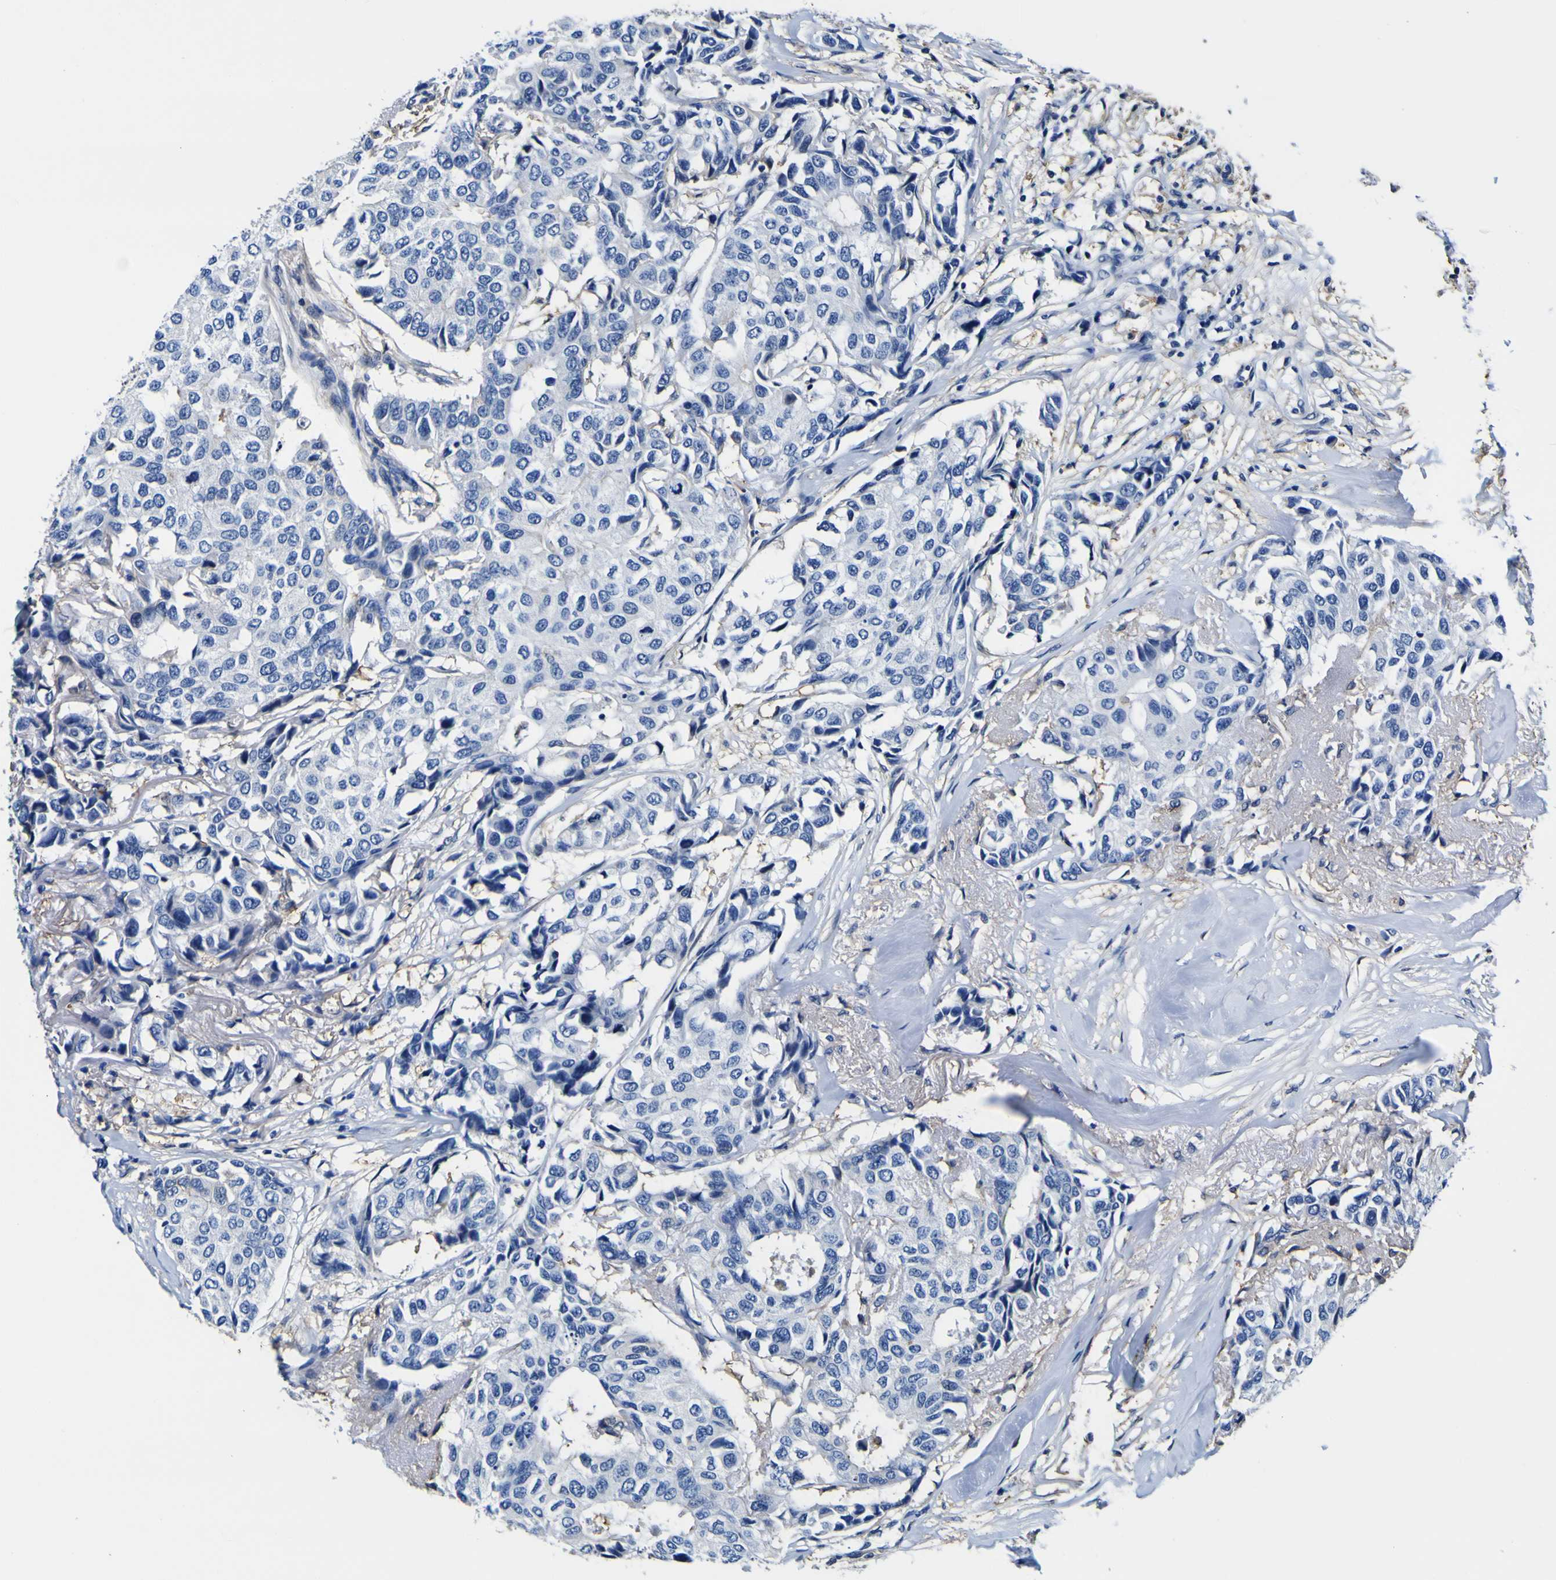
{"staining": {"intensity": "negative", "quantity": "none", "location": "none"}, "tissue": "breast cancer", "cell_type": "Tumor cells", "image_type": "cancer", "snomed": [{"axis": "morphology", "description": "Duct carcinoma"}, {"axis": "topography", "description": "Breast"}], "caption": "Breast cancer was stained to show a protein in brown. There is no significant positivity in tumor cells. (DAB immunohistochemistry (IHC) visualized using brightfield microscopy, high magnification).", "gene": "PXDN", "patient": {"sex": "female", "age": 80}}